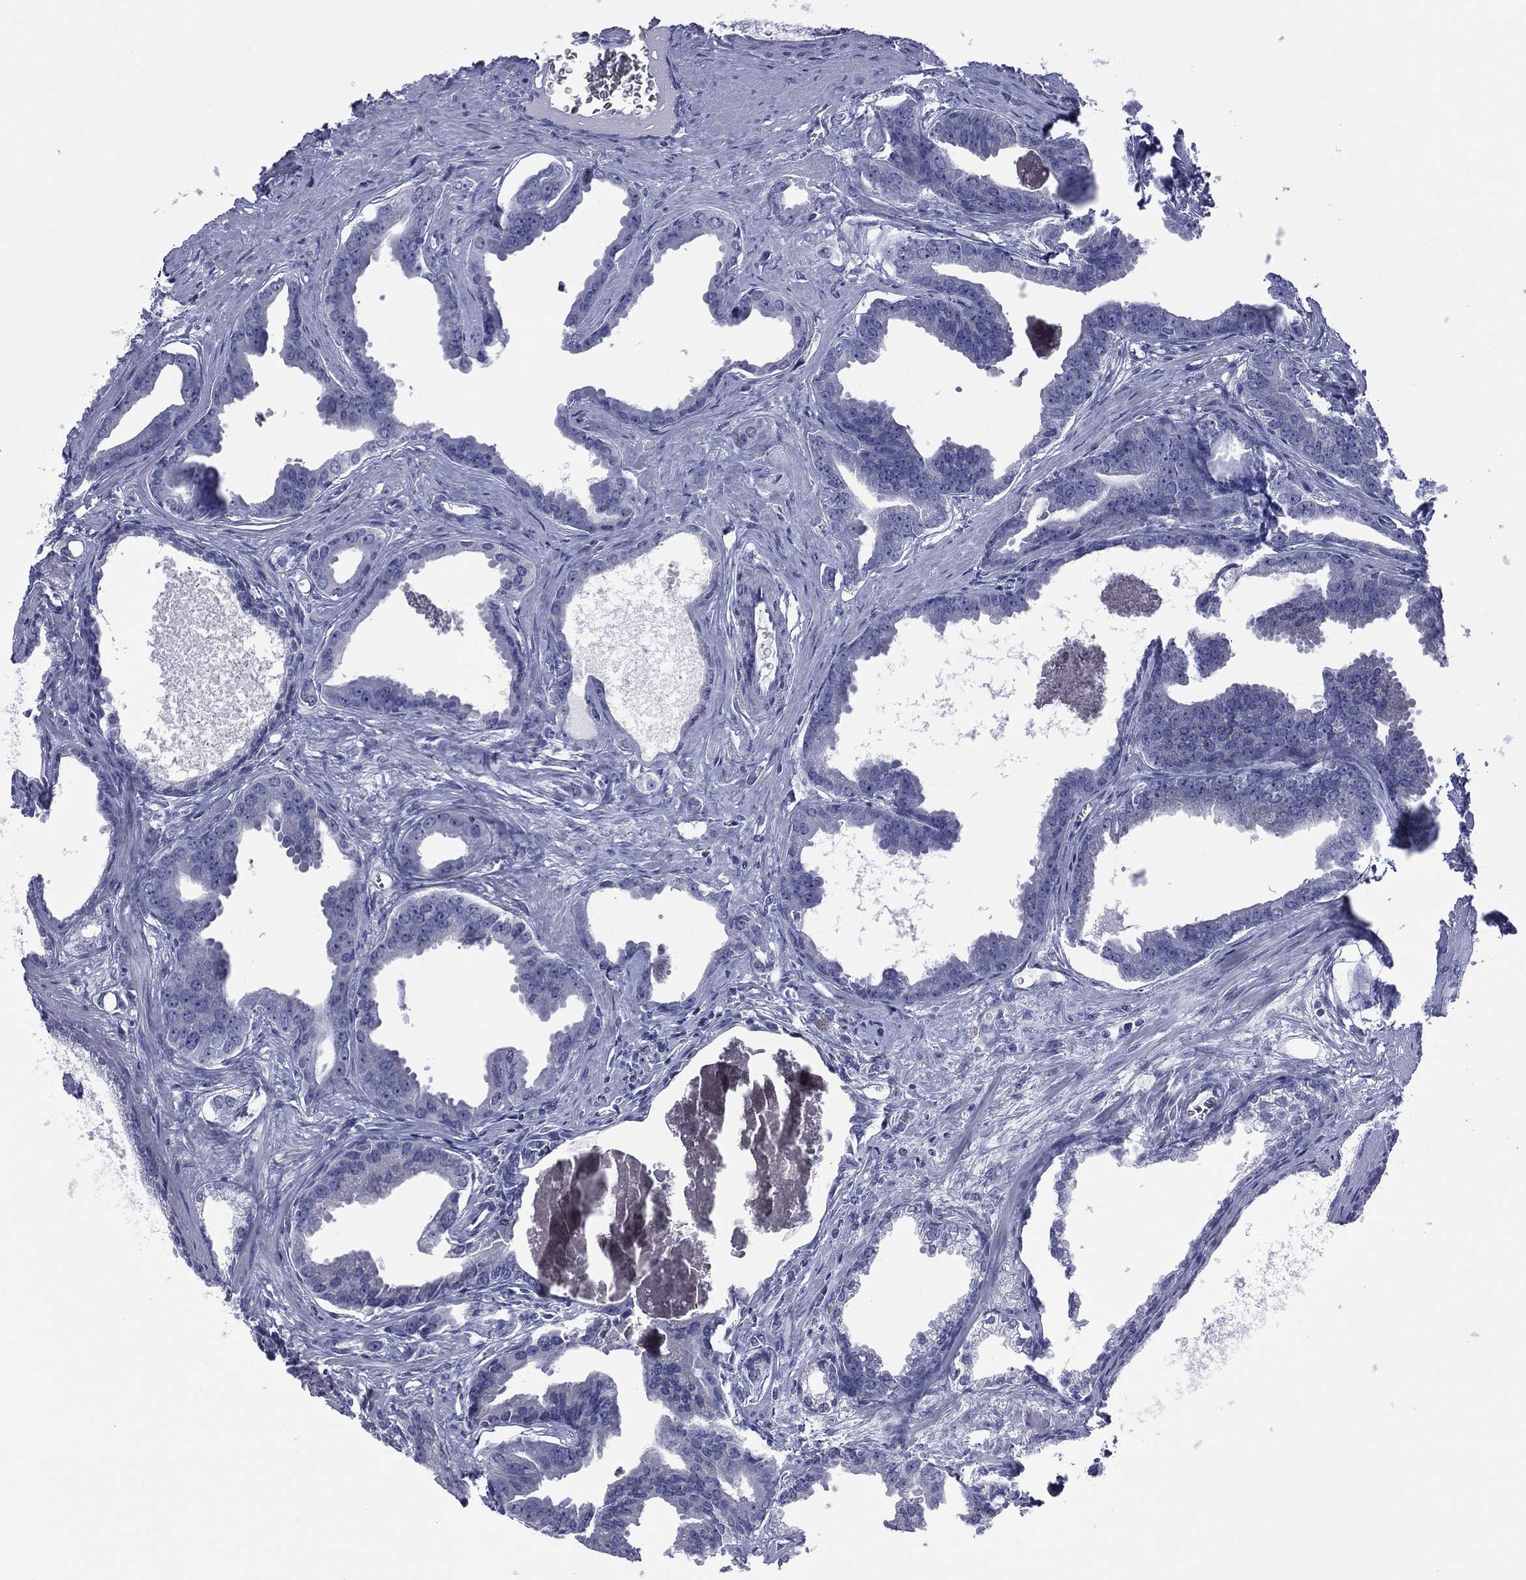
{"staining": {"intensity": "negative", "quantity": "none", "location": "none"}, "tissue": "prostate cancer", "cell_type": "Tumor cells", "image_type": "cancer", "snomed": [{"axis": "morphology", "description": "Adenocarcinoma, NOS"}, {"axis": "topography", "description": "Prostate"}], "caption": "Prostate adenocarcinoma was stained to show a protein in brown. There is no significant positivity in tumor cells.", "gene": "MLN", "patient": {"sex": "male", "age": 66}}